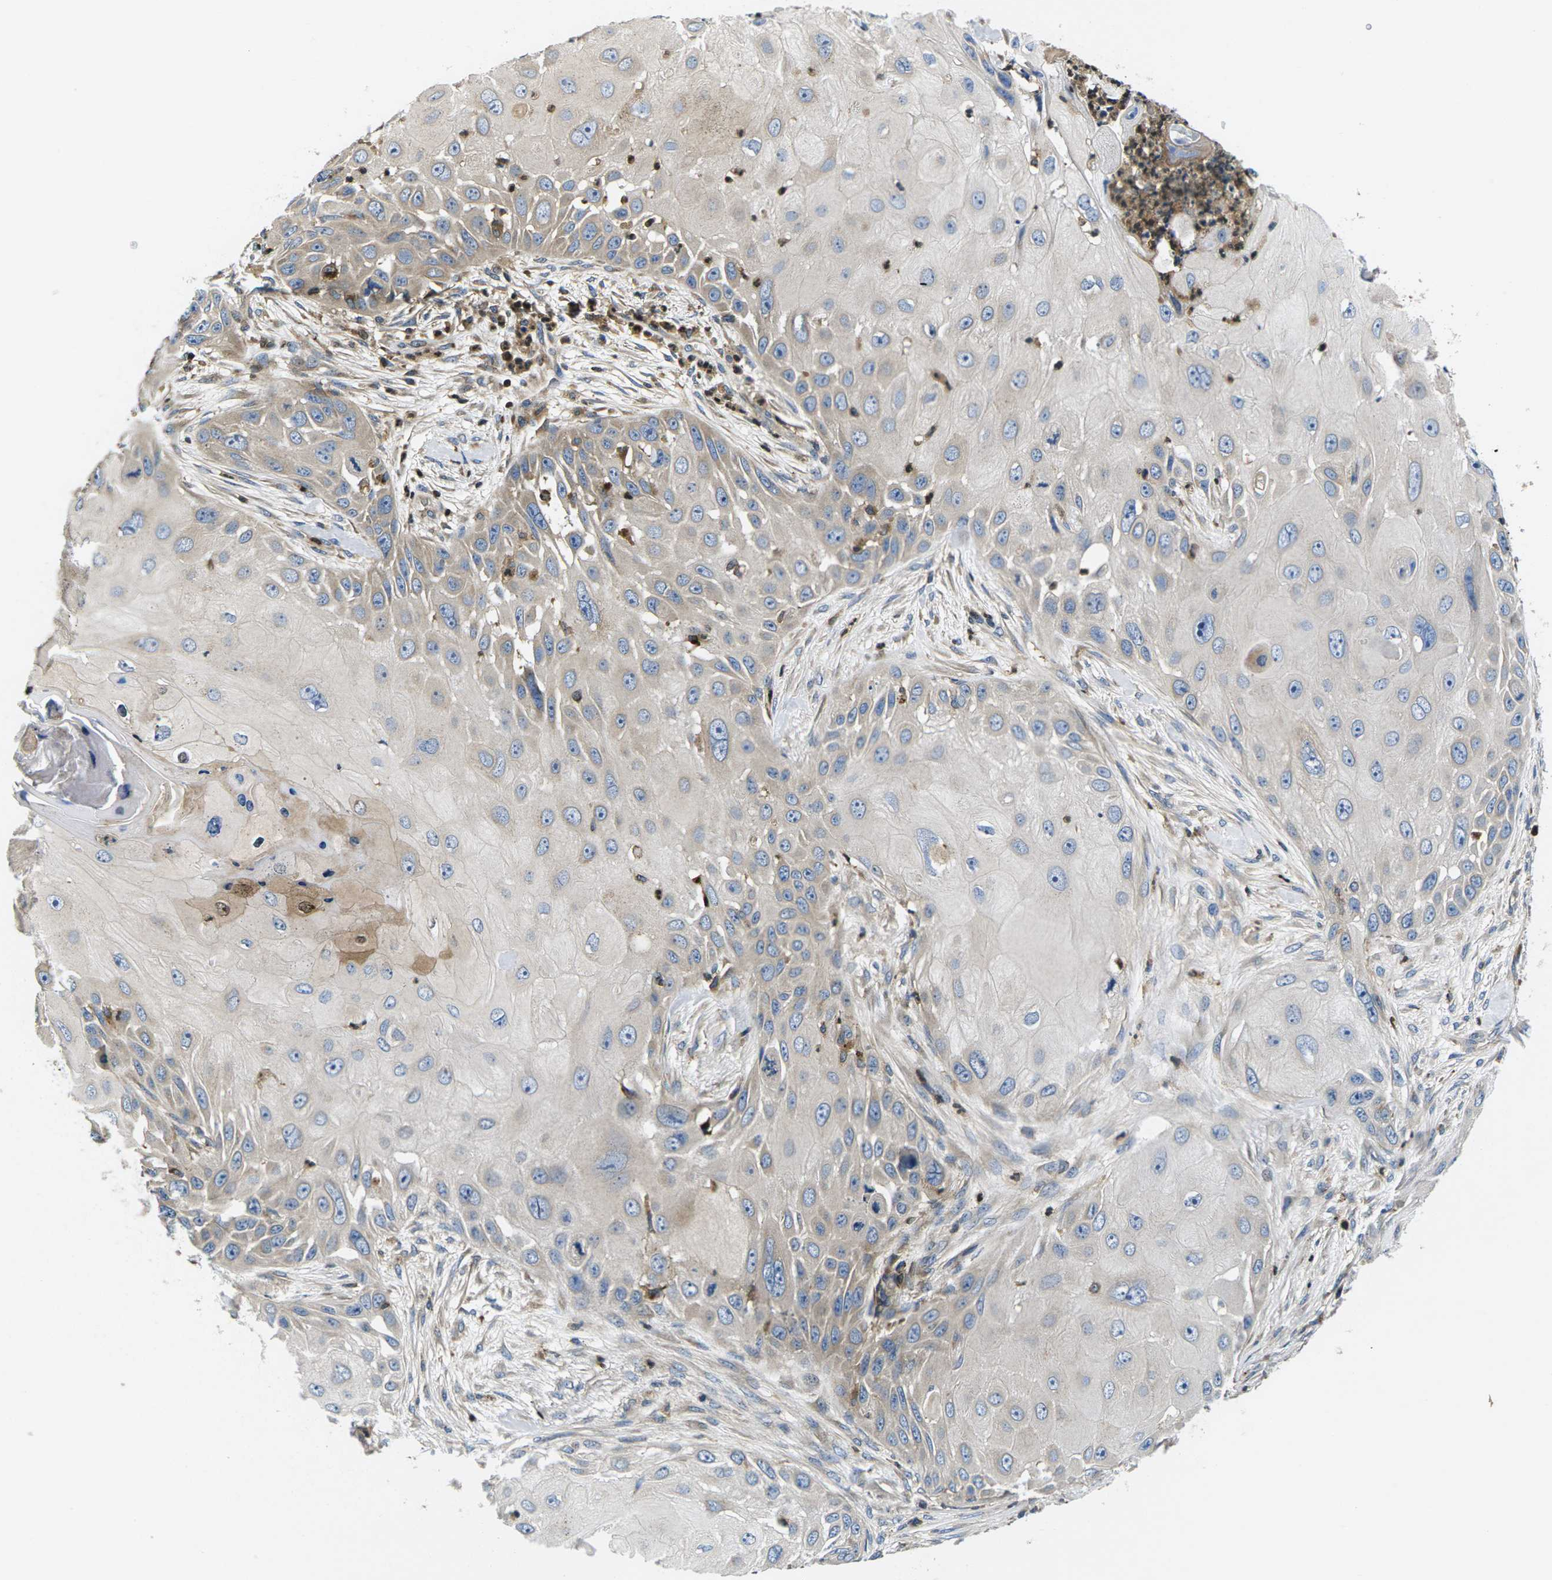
{"staining": {"intensity": "weak", "quantity": "25%-75%", "location": "cytoplasmic/membranous"}, "tissue": "skin cancer", "cell_type": "Tumor cells", "image_type": "cancer", "snomed": [{"axis": "morphology", "description": "Squamous cell carcinoma, NOS"}, {"axis": "topography", "description": "Skin"}], "caption": "The immunohistochemical stain highlights weak cytoplasmic/membranous positivity in tumor cells of squamous cell carcinoma (skin) tissue.", "gene": "PLCE1", "patient": {"sex": "female", "age": 44}}